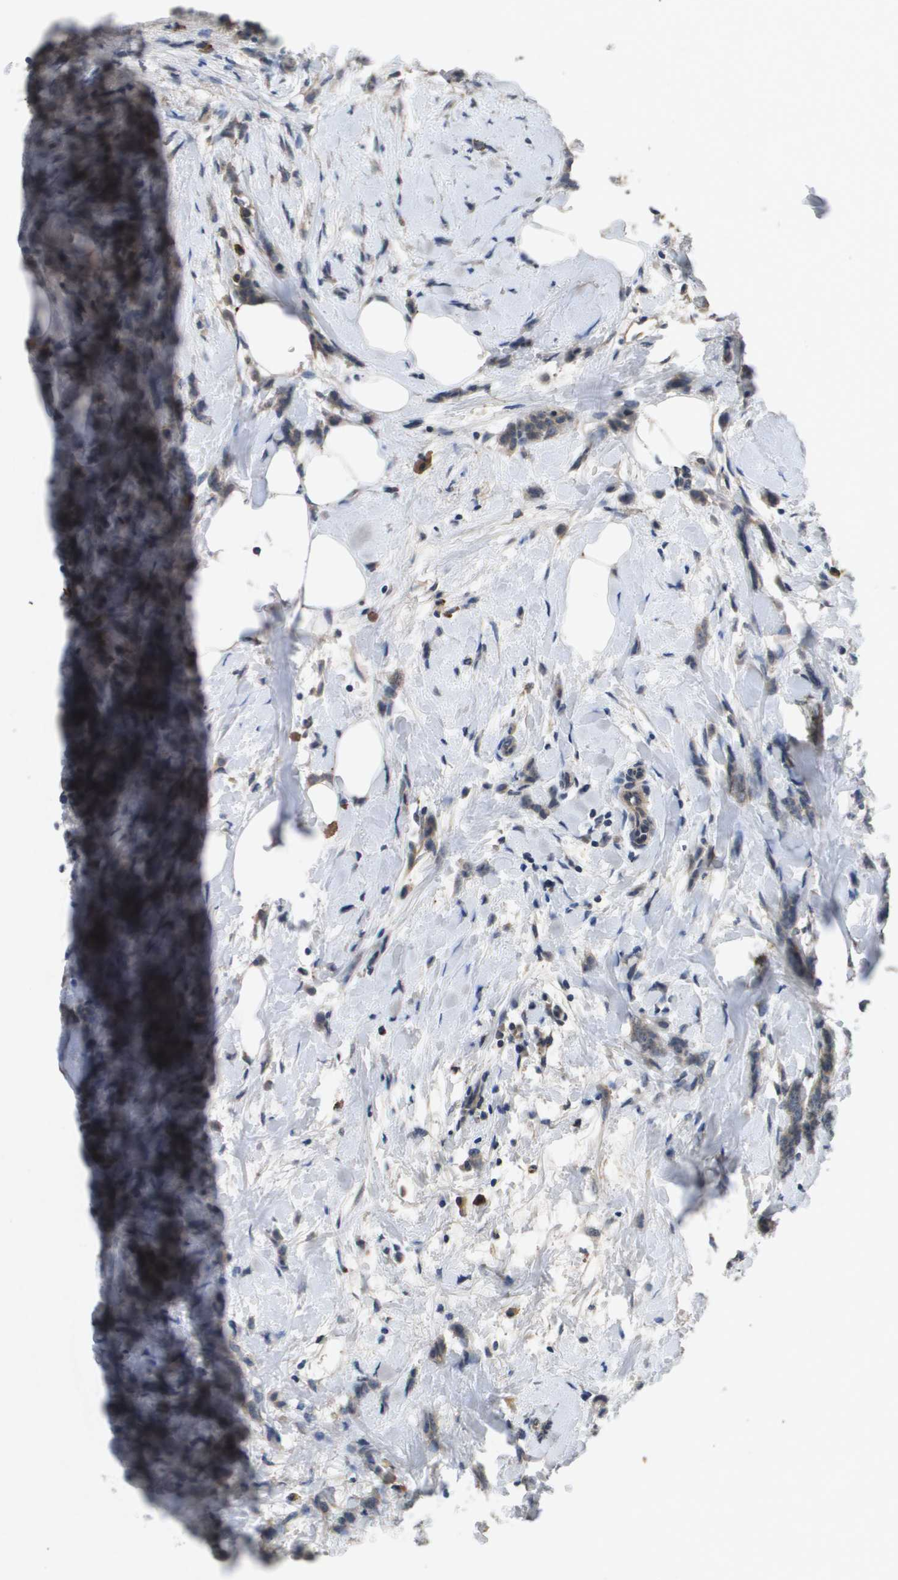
{"staining": {"intensity": "weak", "quantity": "25%-75%", "location": "cytoplasmic/membranous"}, "tissue": "breast cancer", "cell_type": "Tumor cells", "image_type": "cancer", "snomed": [{"axis": "morphology", "description": "Lobular carcinoma, in situ"}, {"axis": "morphology", "description": "Lobular carcinoma"}, {"axis": "topography", "description": "Breast"}], "caption": "Protein staining of lobular carcinoma (breast) tissue exhibits weak cytoplasmic/membranous positivity in approximately 25%-75% of tumor cells.", "gene": "PROC", "patient": {"sex": "female", "age": 41}}